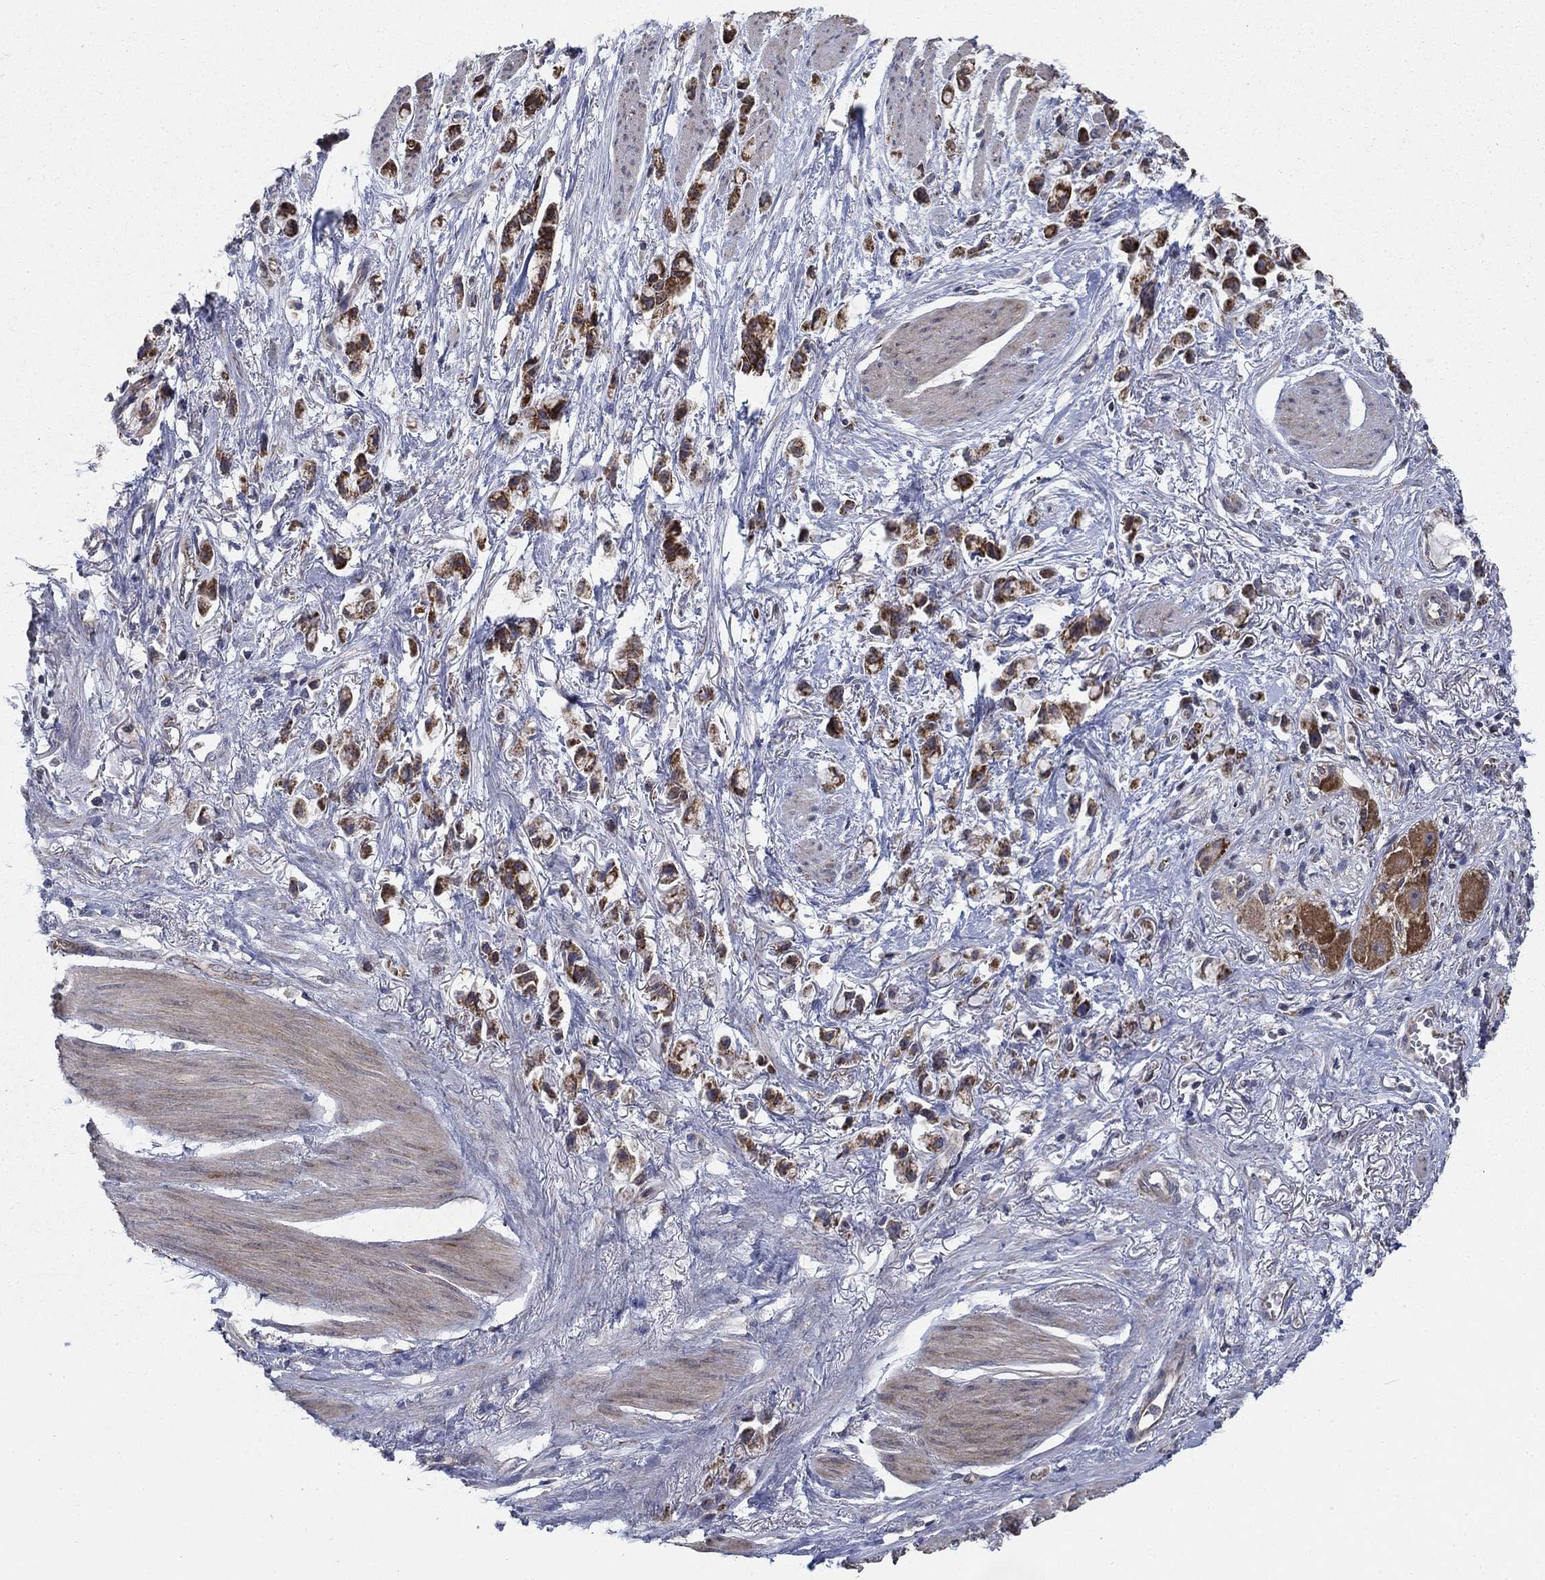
{"staining": {"intensity": "strong", "quantity": "25%-75%", "location": "cytoplasmic/membranous"}, "tissue": "stomach cancer", "cell_type": "Tumor cells", "image_type": "cancer", "snomed": [{"axis": "morphology", "description": "Adenocarcinoma, NOS"}, {"axis": "topography", "description": "Stomach"}], "caption": "Protein expression by immunohistochemistry demonstrates strong cytoplasmic/membranous expression in about 25%-75% of tumor cells in stomach adenocarcinoma. (brown staining indicates protein expression, while blue staining denotes nuclei).", "gene": "NME7", "patient": {"sex": "female", "age": 81}}